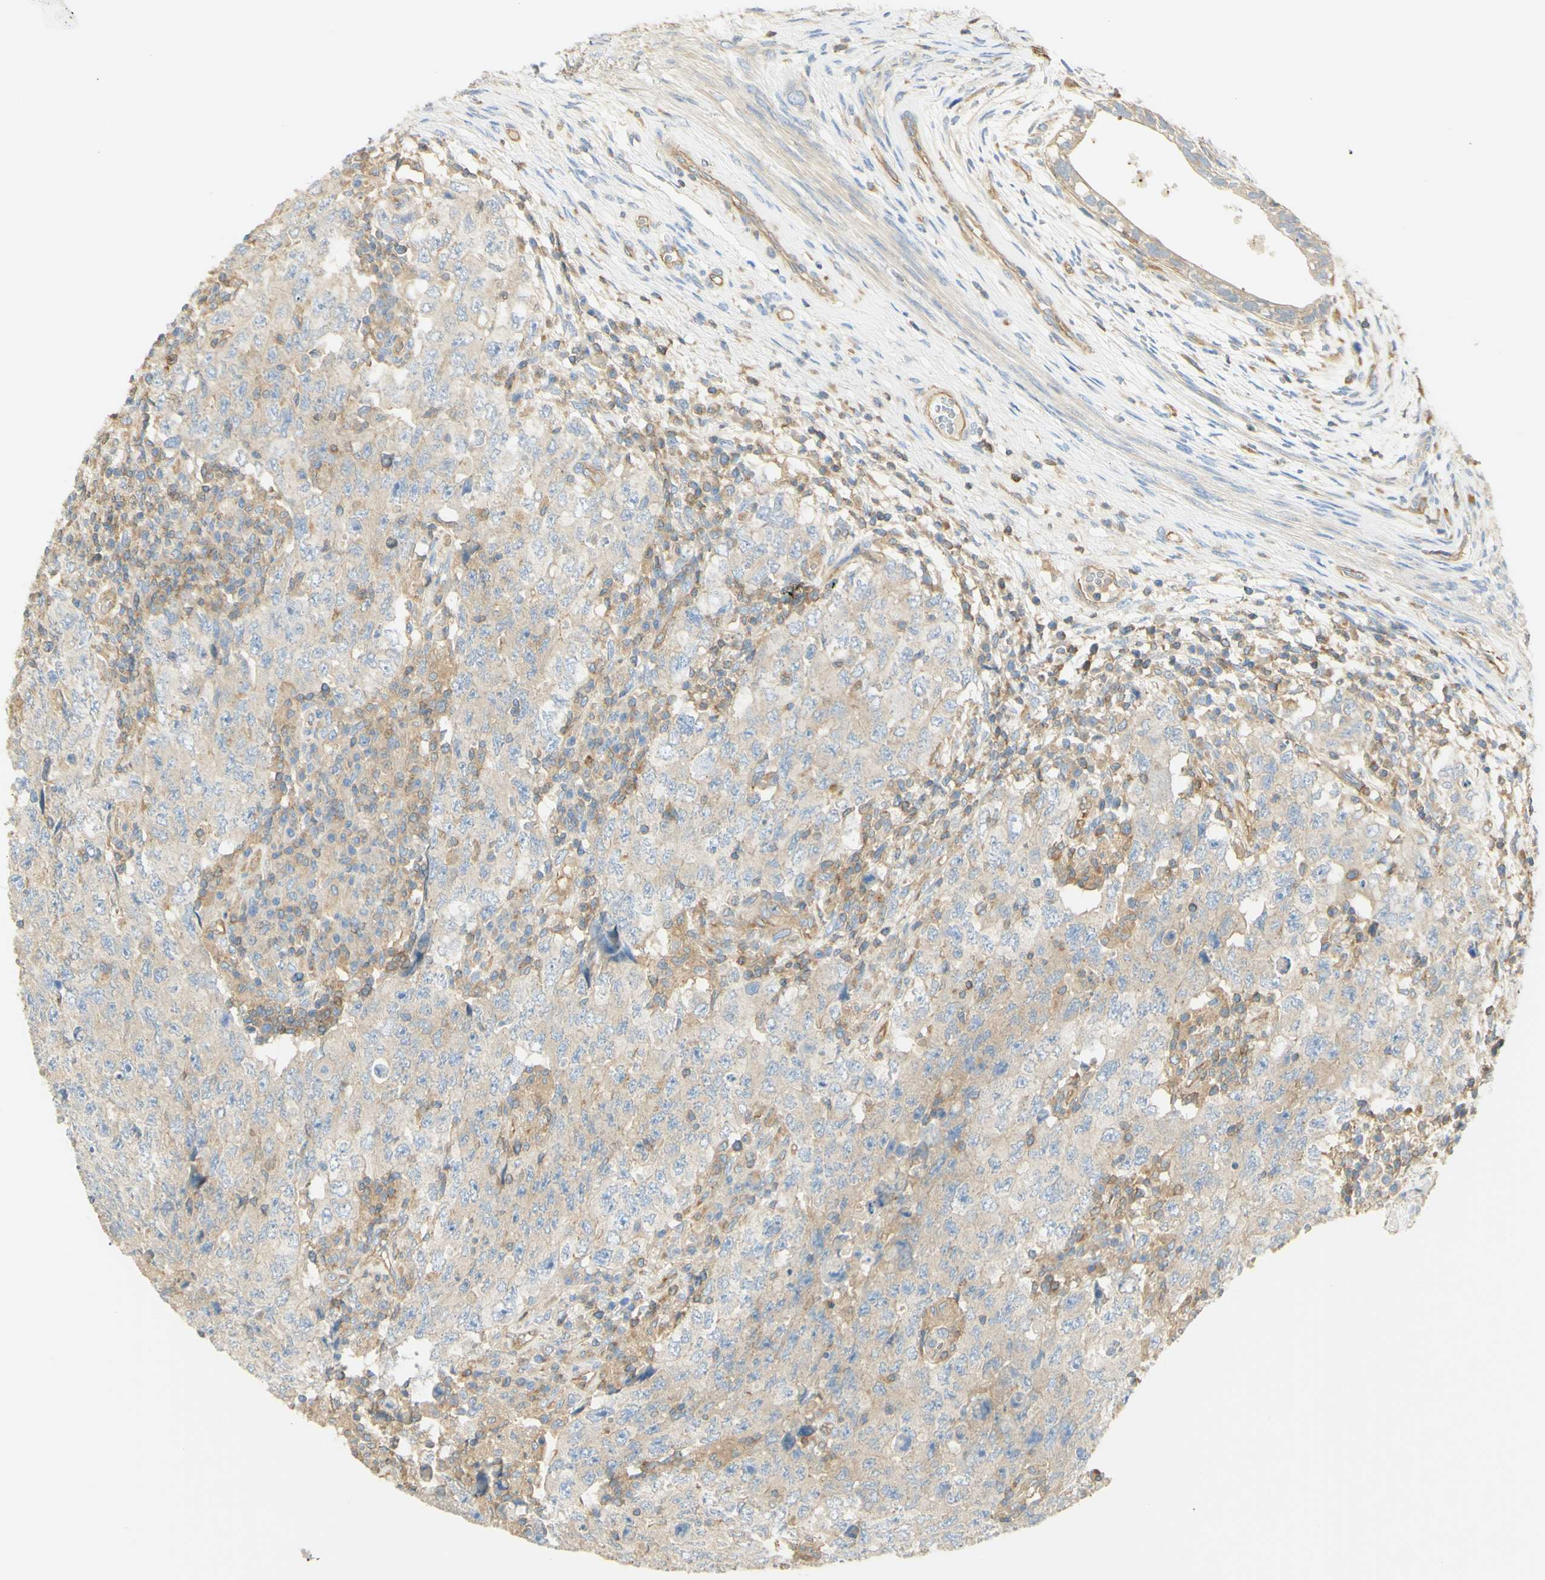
{"staining": {"intensity": "moderate", "quantity": ">75%", "location": "cytoplasmic/membranous"}, "tissue": "testis cancer", "cell_type": "Tumor cells", "image_type": "cancer", "snomed": [{"axis": "morphology", "description": "Carcinoma, Embryonal, NOS"}, {"axis": "topography", "description": "Testis"}], "caption": "An image showing moderate cytoplasmic/membranous staining in about >75% of tumor cells in testis cancer, as visualized by brown immunohistochemical staining.", "gene": "IKBKG", "patient": {"sex": "male", "age": 26}}